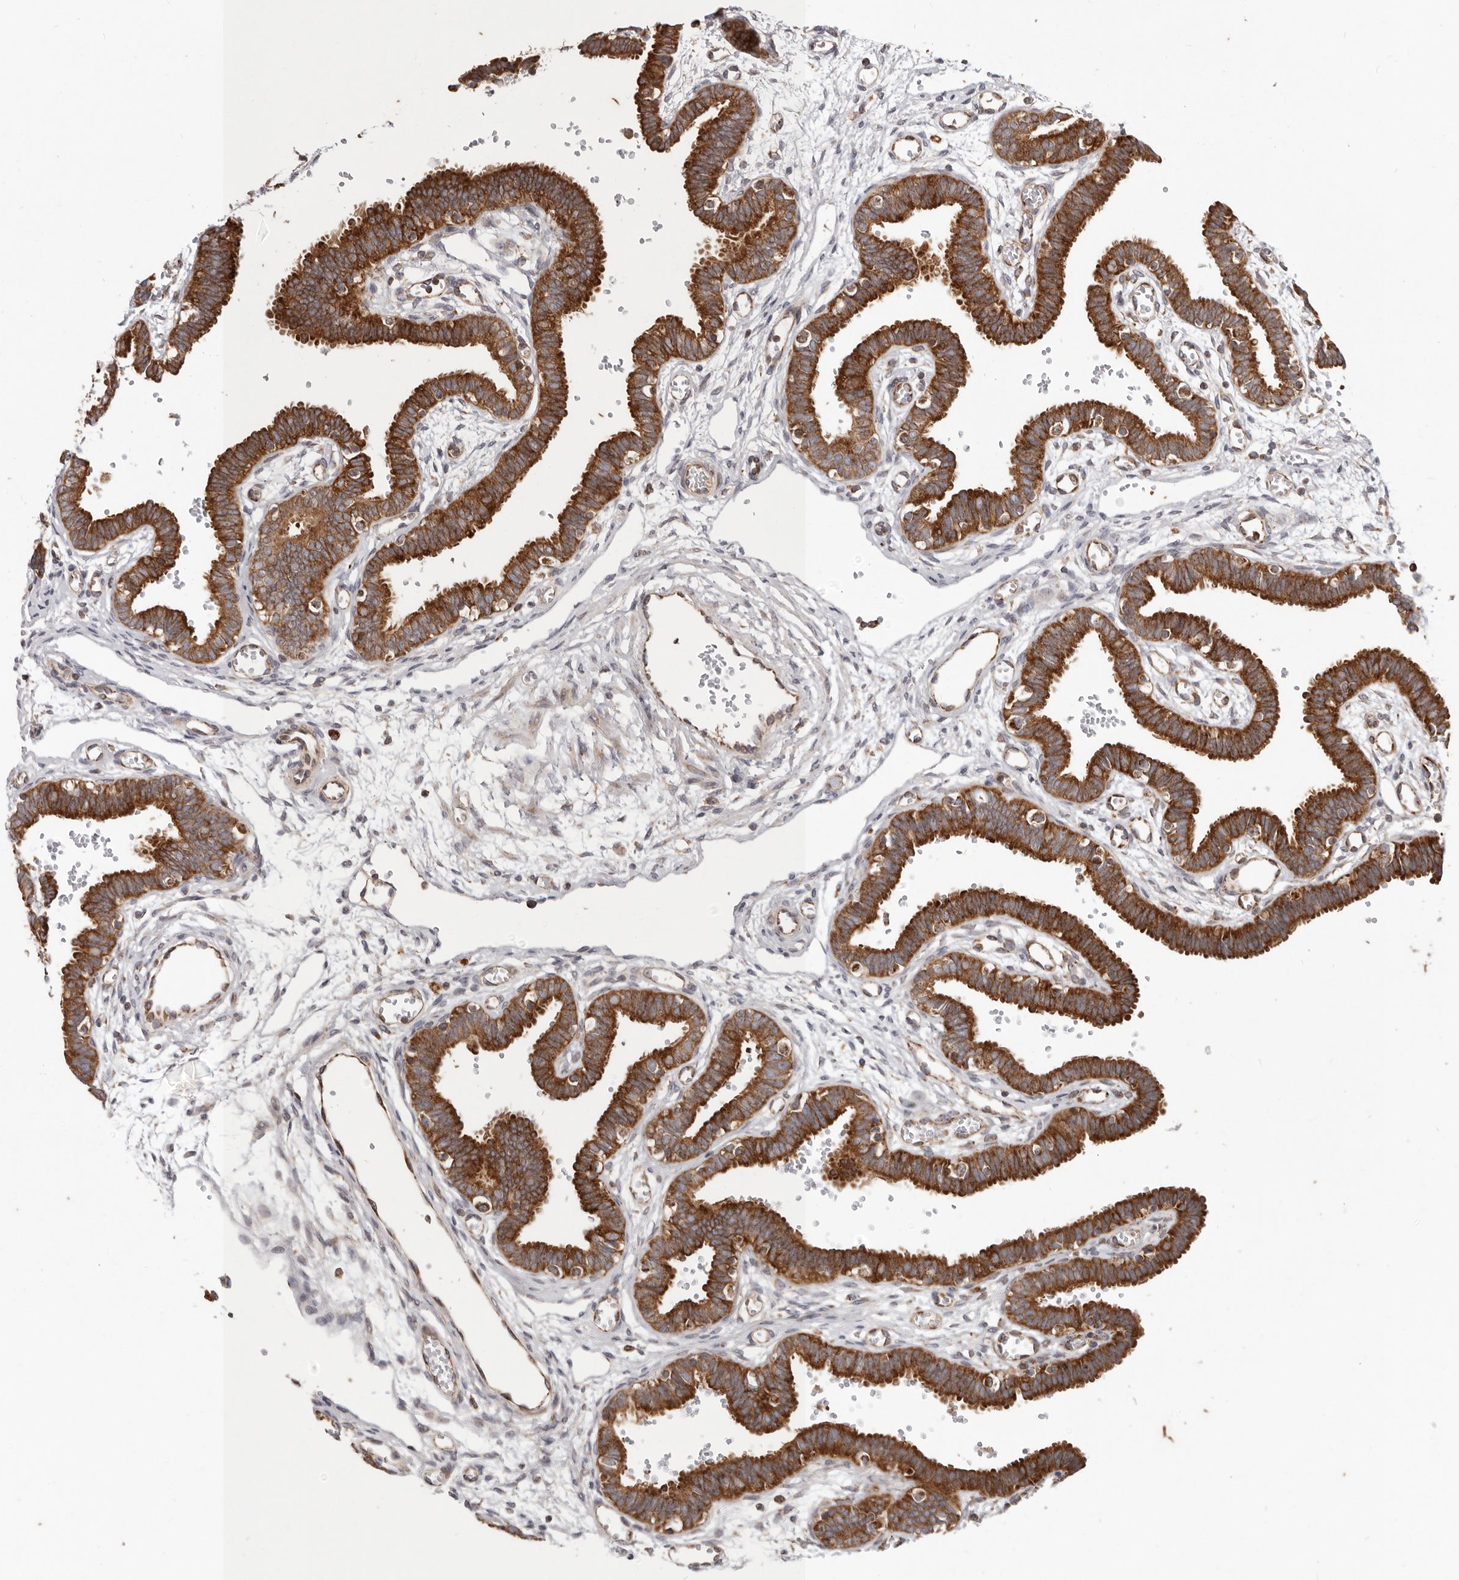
{"staining": {"intensity": "strong", "quantity": ">75%", "location": "cytoplasmic/membranous"}, "tissue": "fallopian tube", "cell_type": "Glandular cells", "image_type": "normal", "snomed": [{"axis": "morphology", "description": "Normal tissue, NOS"}, {"axis": "topography", "description": "Fallopian tube"}, {"axis": "topography", "description": "Placenta"}], "caption": "Strong cytoplasmic/membranous expression is appreciated in approximately >75% of glandular cells in unremarkable fallopian tube.", "gene": "MRPS10", "patient": {"sex": "female", "age": 32}}